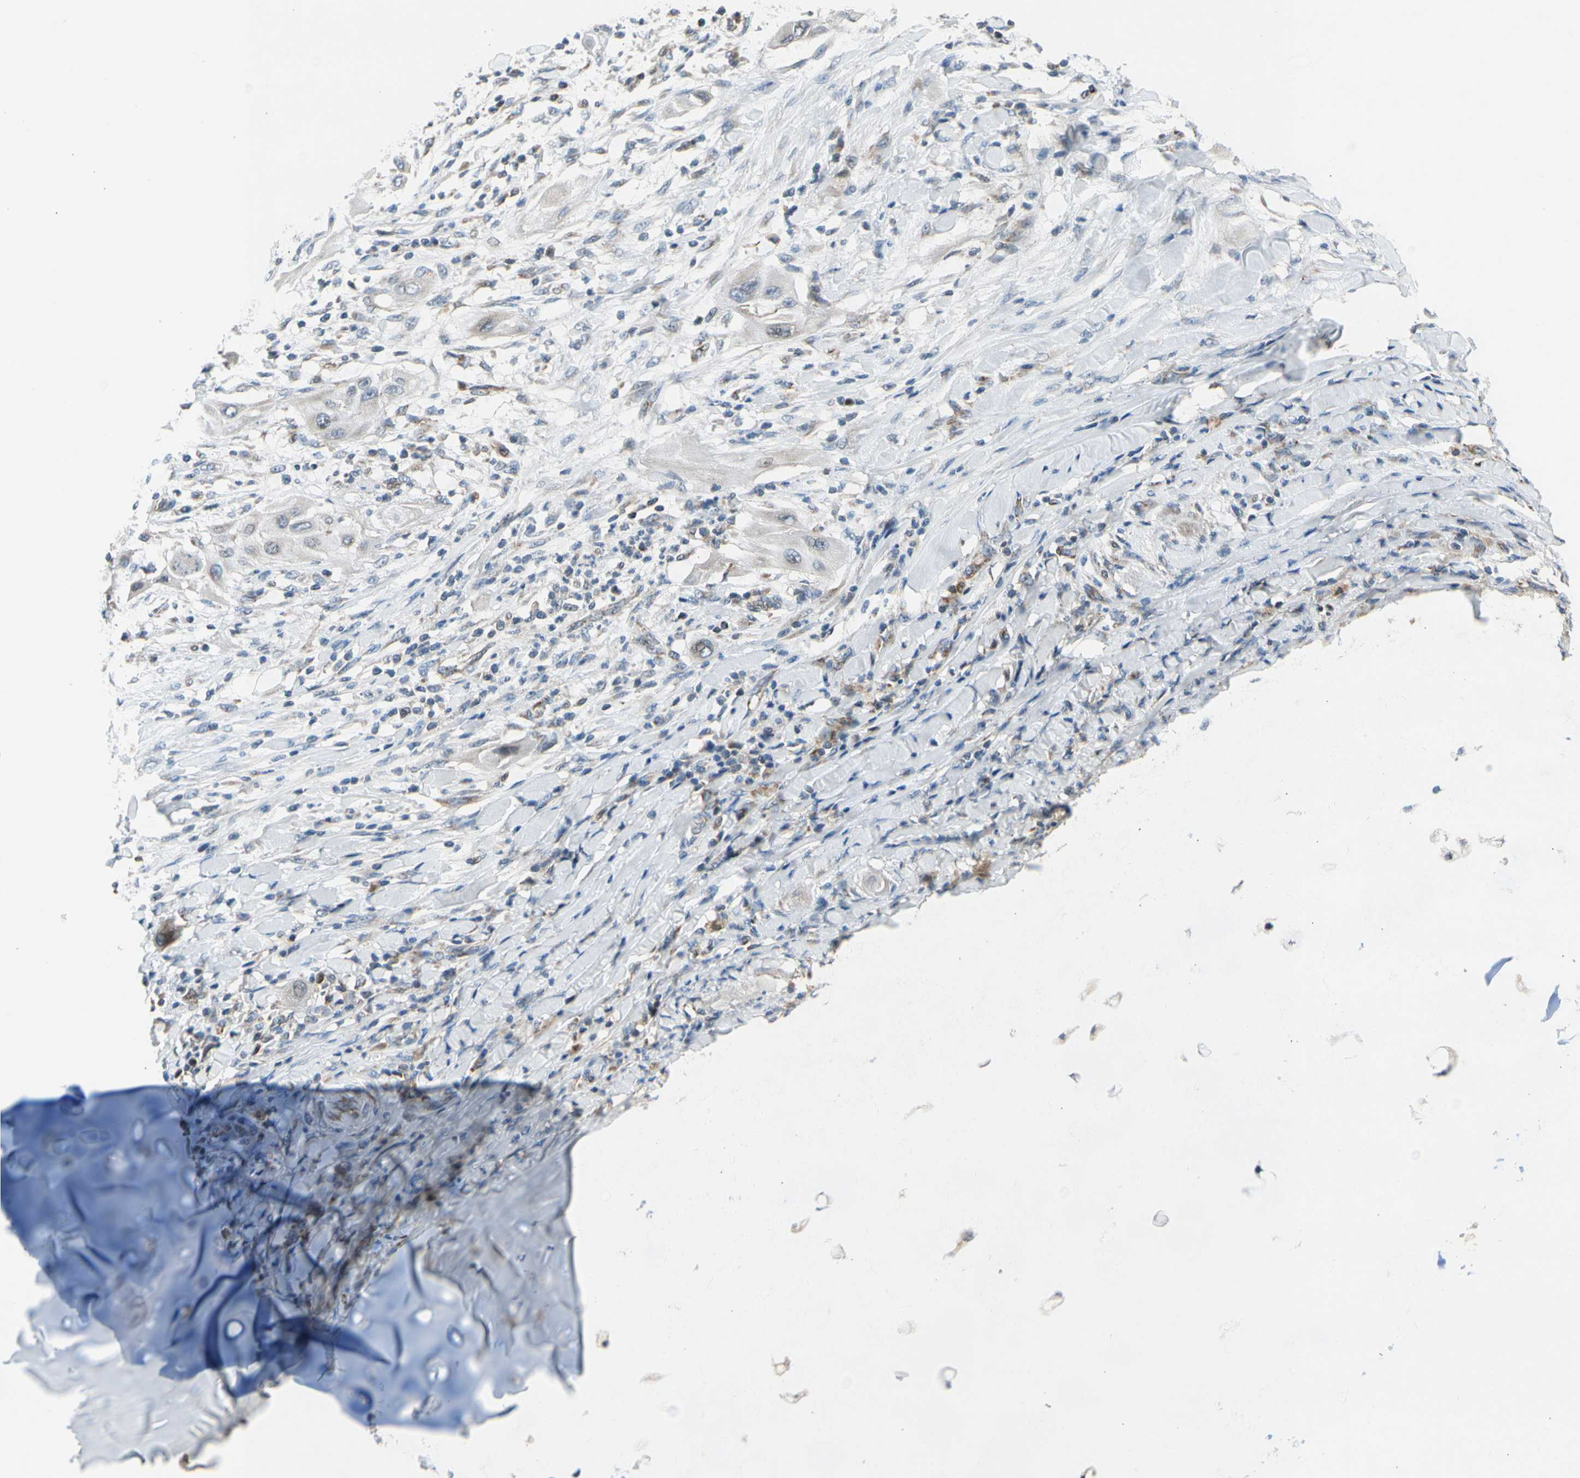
{"staining": {"intensity": "negative", "quantity": "none", "location": "none"}, "tissue": "lung cancer", "cell_type": "Tumor cells", "image_type": "cancer", "snomed": [{"axis": "morphology", "description": "Squamous cell carcinoma, NOS"}, {"axis": "topography", "description": "Lung"}], "caption": "High power microscopy photomicrograph of an immunohistochemistry (IHC) micrograph of lung cancer (squamous cell carcinoma), revealing no significant positivity in tumor cells.", "gene": "NPHP3", "patient": {"sex": "female", "age": 47}}